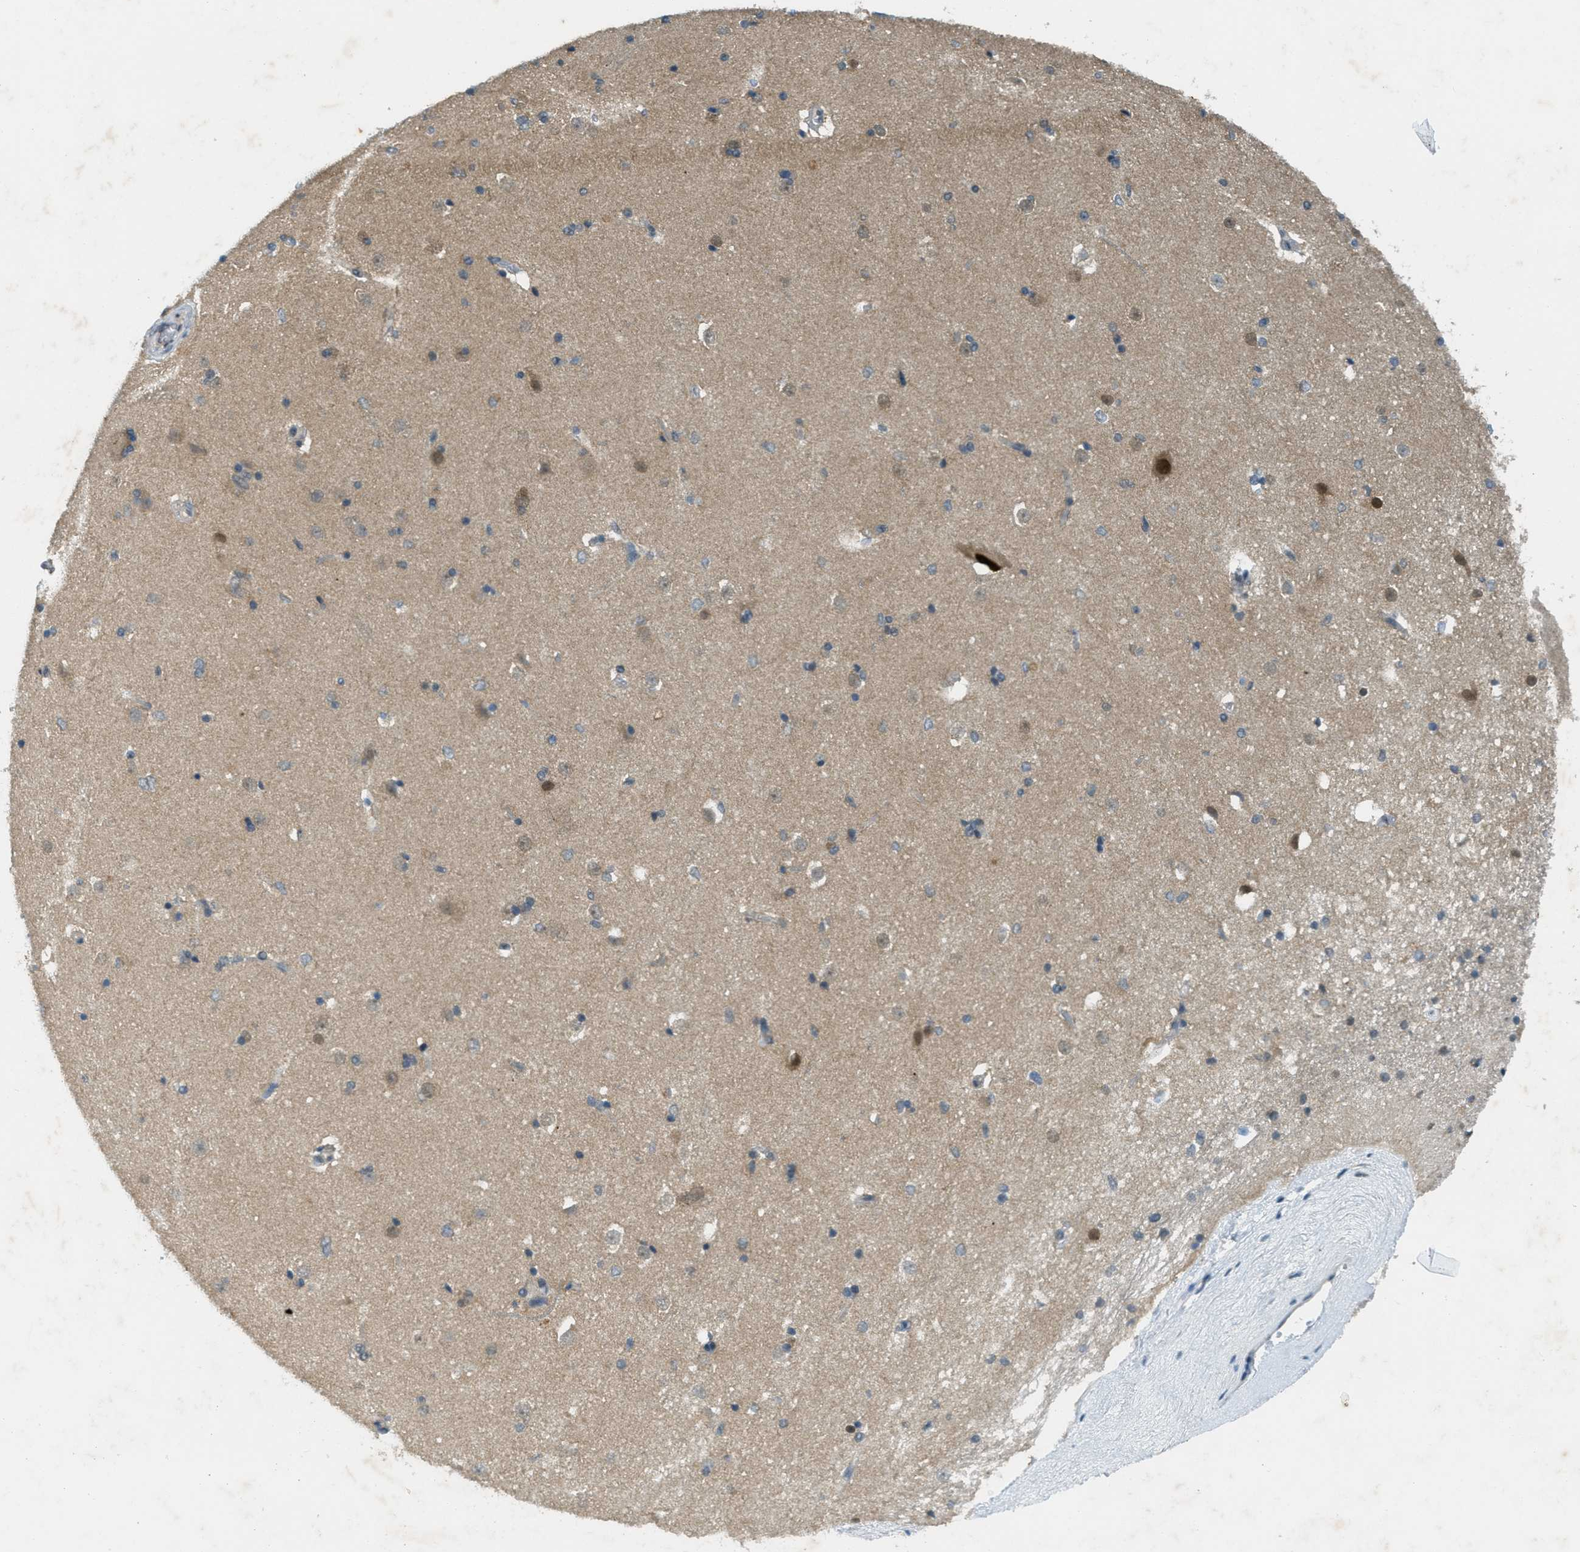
{"staining": {"intensity": "weak", "quantity": "<25%", "location": "cytoplasmic/membranous"}, "tissue": "caudate", "cell_type": "Glial cells", "image_type": "normal", "snomed": [{"axis": "morphology", "description": "Normal tissue, NOS"}, {"axis": "topography", "description": "Lateral ventricle wall"}], "caption": "High magnification brightfield microscopy of unremarkable caudate stained with DAB (3,3'-diaminobenzidine) (brown) and counterstained with hematoxylin (blue): glial cells show no significant staining. (DAB (3,3'-diaminobenzidine) IHC, high magnification).", "gene": "TCF20", "patient": {"sex": "female", "age": 19}}